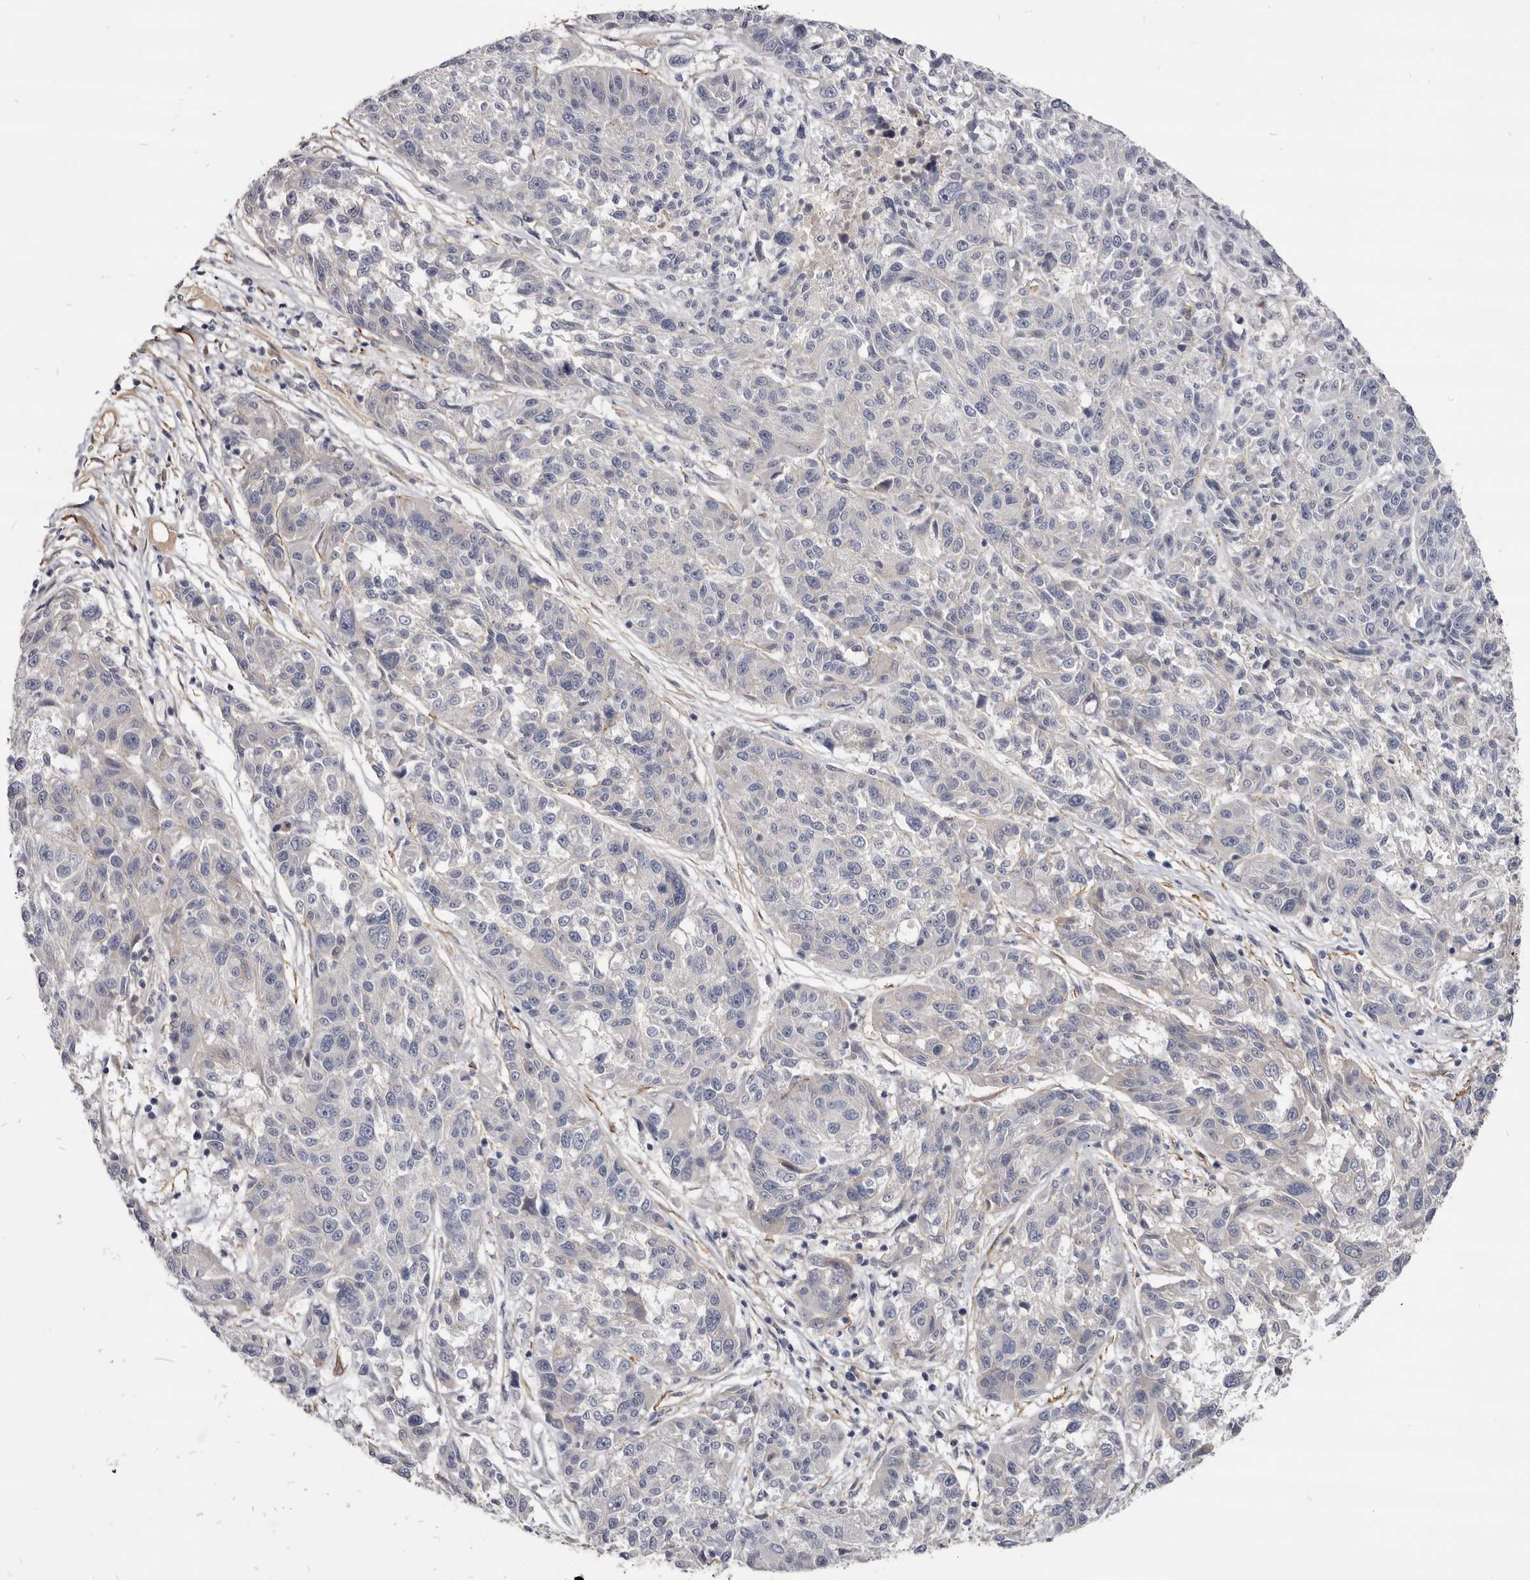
{"staining": {"intensity": "negative", "quantity": "none", "location": "none"}, "tissue": "melanoma", "cell_type": "Tumor cells", "image_type": "cancer", "snomed": [{"axis": "morphology", "description": "Malignant melanoma, NOS"}, {"axis": "topography", "description": "Skin"}], "caption": "The micrograph reveals no significant staining in tumor cells of malignant melanoma. The staining was performed using DAB (3,3'-diaminobenzidine) to visualize the protein expression in brown, while the nuclei were stained in blue with hematoxylin (Magnification: 20x).", "gene": "CGN", "patient": {"sex": "male", "age": 53}}